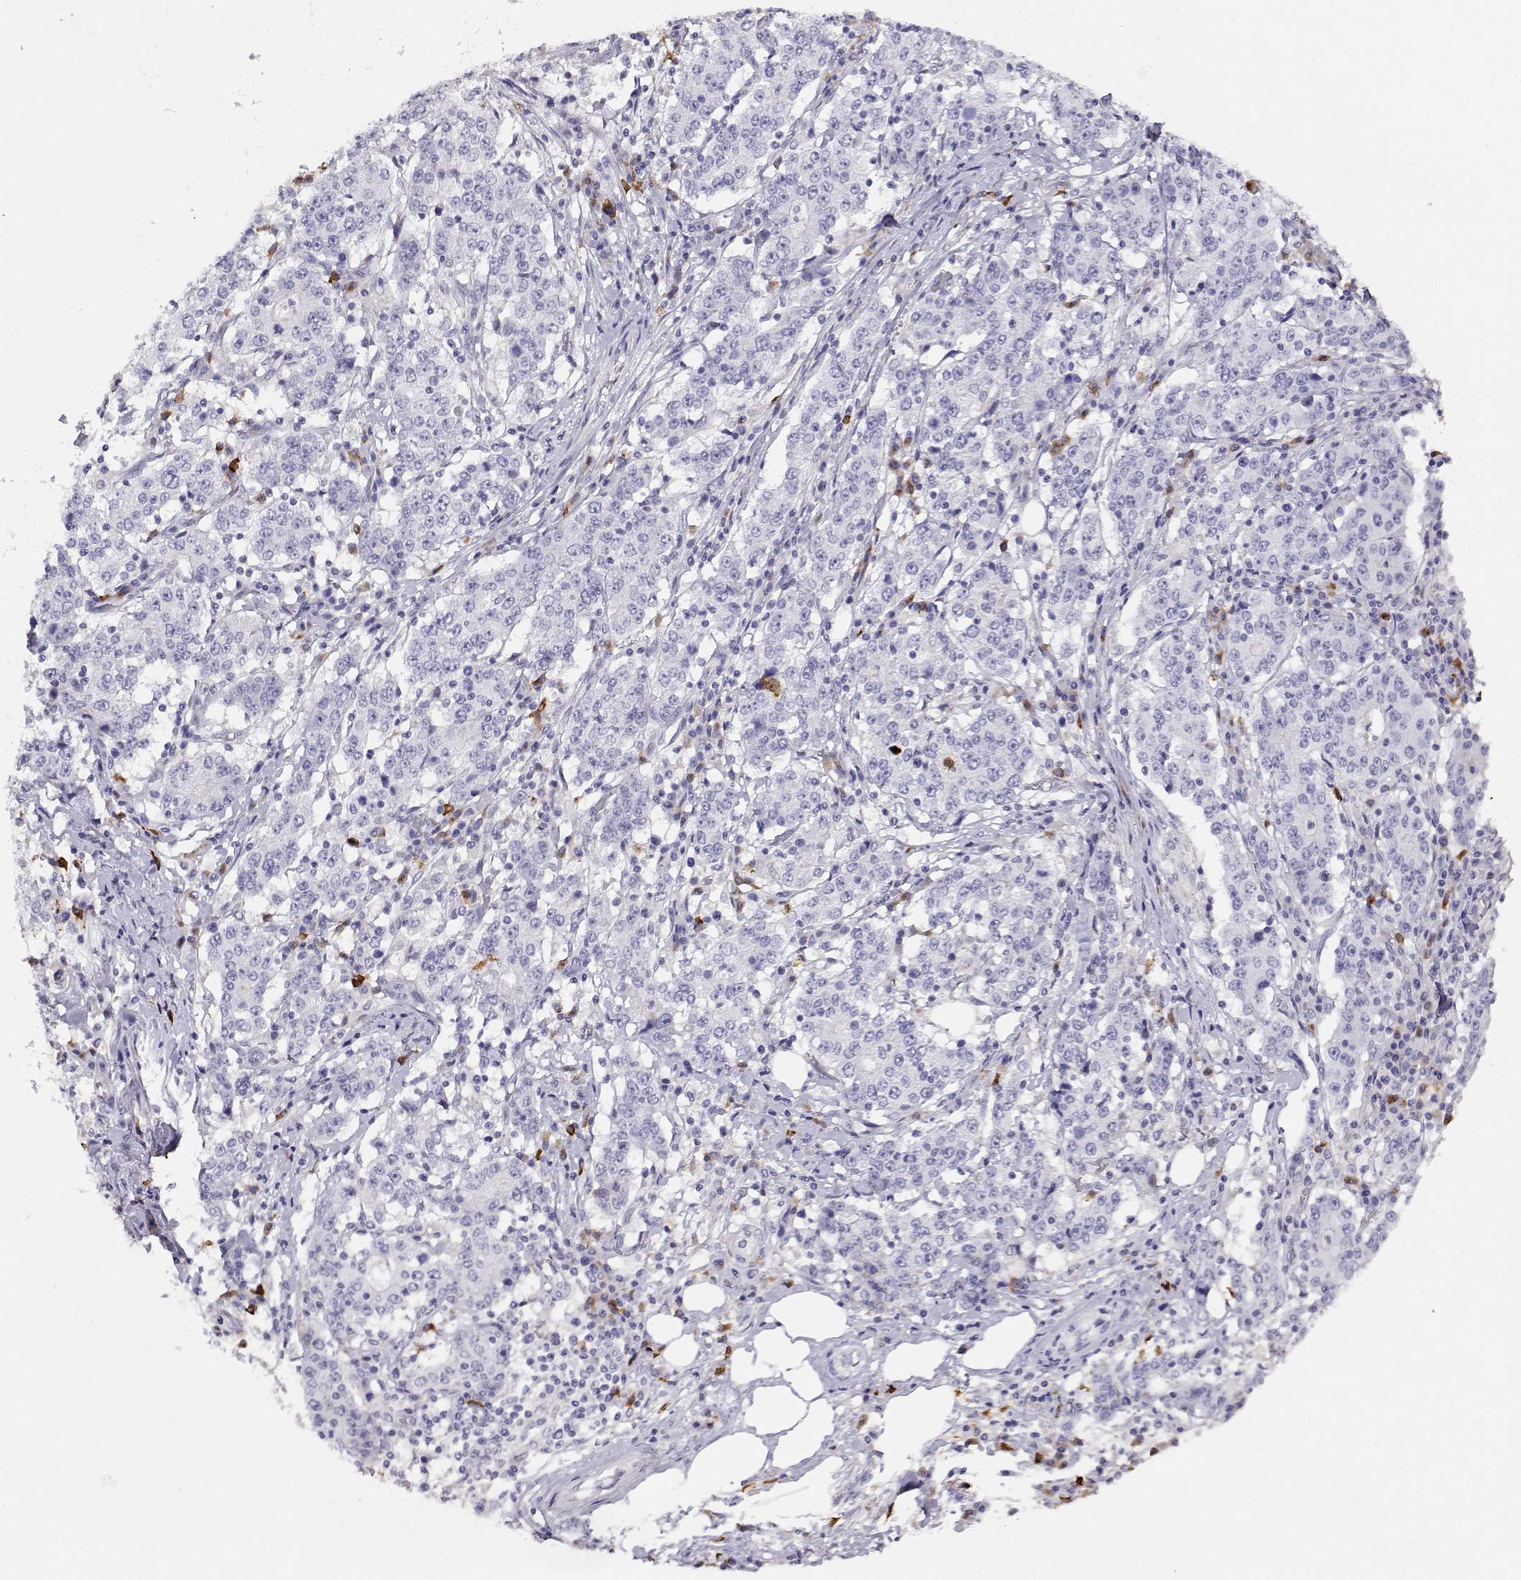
{"staining": {"intensity": "negative", "quantity": "none", "location": "none"}, "tissue": "stomach cancer", "cell_type": "Tumor cells", "image_type": "cancer", "snomed": [{"axis": "morphology", "description": "Adenocarcinoma, NOS"}, {"axis": "topography", "description": "Stomach"}], "caption": "Human stomach adenocarcinoma stained for a protein using IHC demonstrates no staining in tumor cells.", "gene": "CDHR1", "patient": {"sex": "male", "age": 59}}